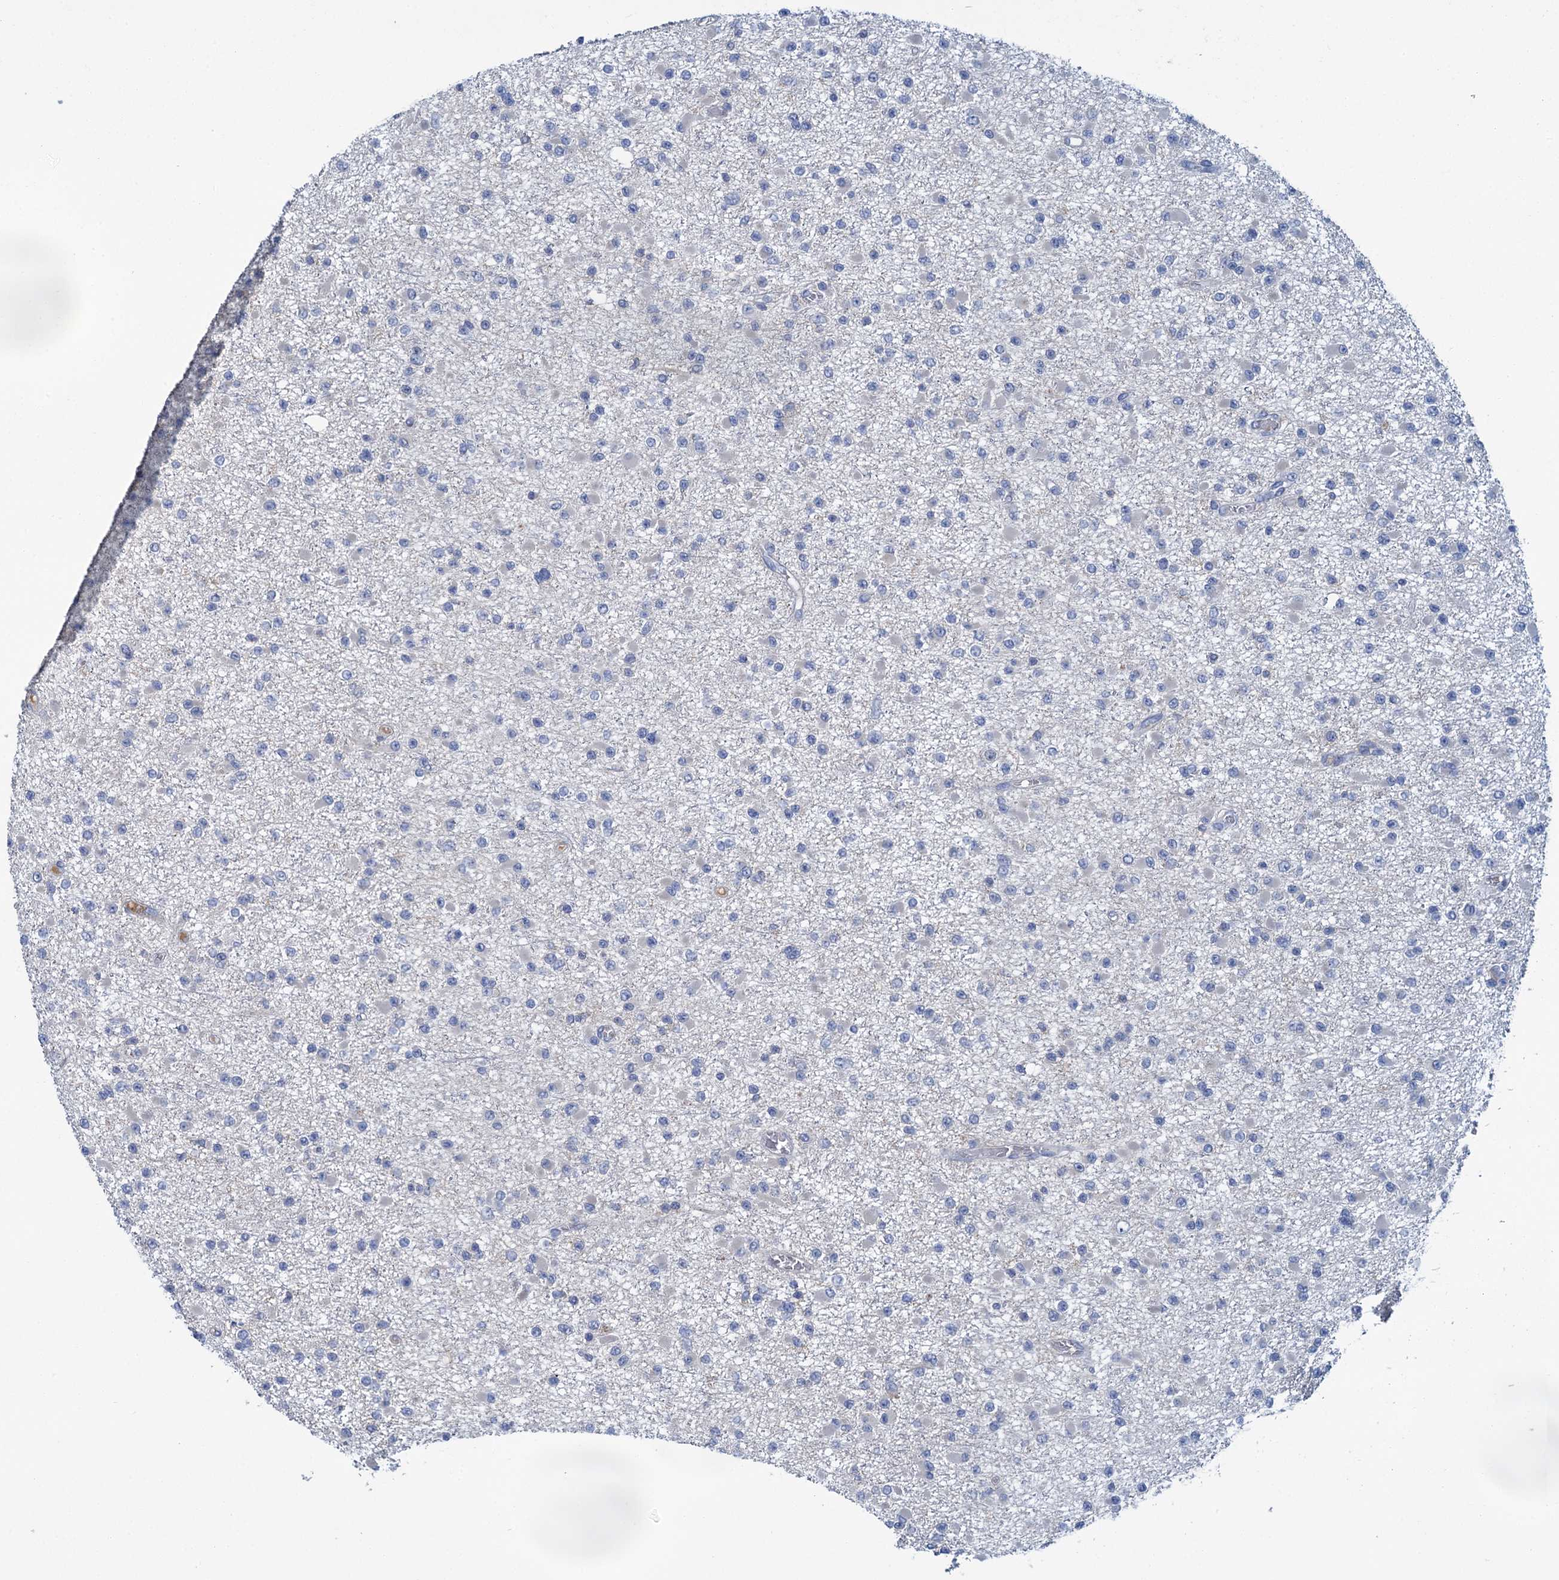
{"staining": {"intensity": "negative", "quantity": "none", "location": "none"}, "tissue": "glioma", "cell_type": "Tumor cells", "image_type": "cancer", "snomed": [{"axis": "morphology", "description": "Glioma, malignant, Low grade"}, {"axis": "topography", "description": "Brain"}], "caption": "DAB immunohistochemical staining of human low-grade glioma (malignant) shows no significant positivity in tumor cells.", "gene": "FGFR2", "patient": {"sex": "female", "age": 22}}